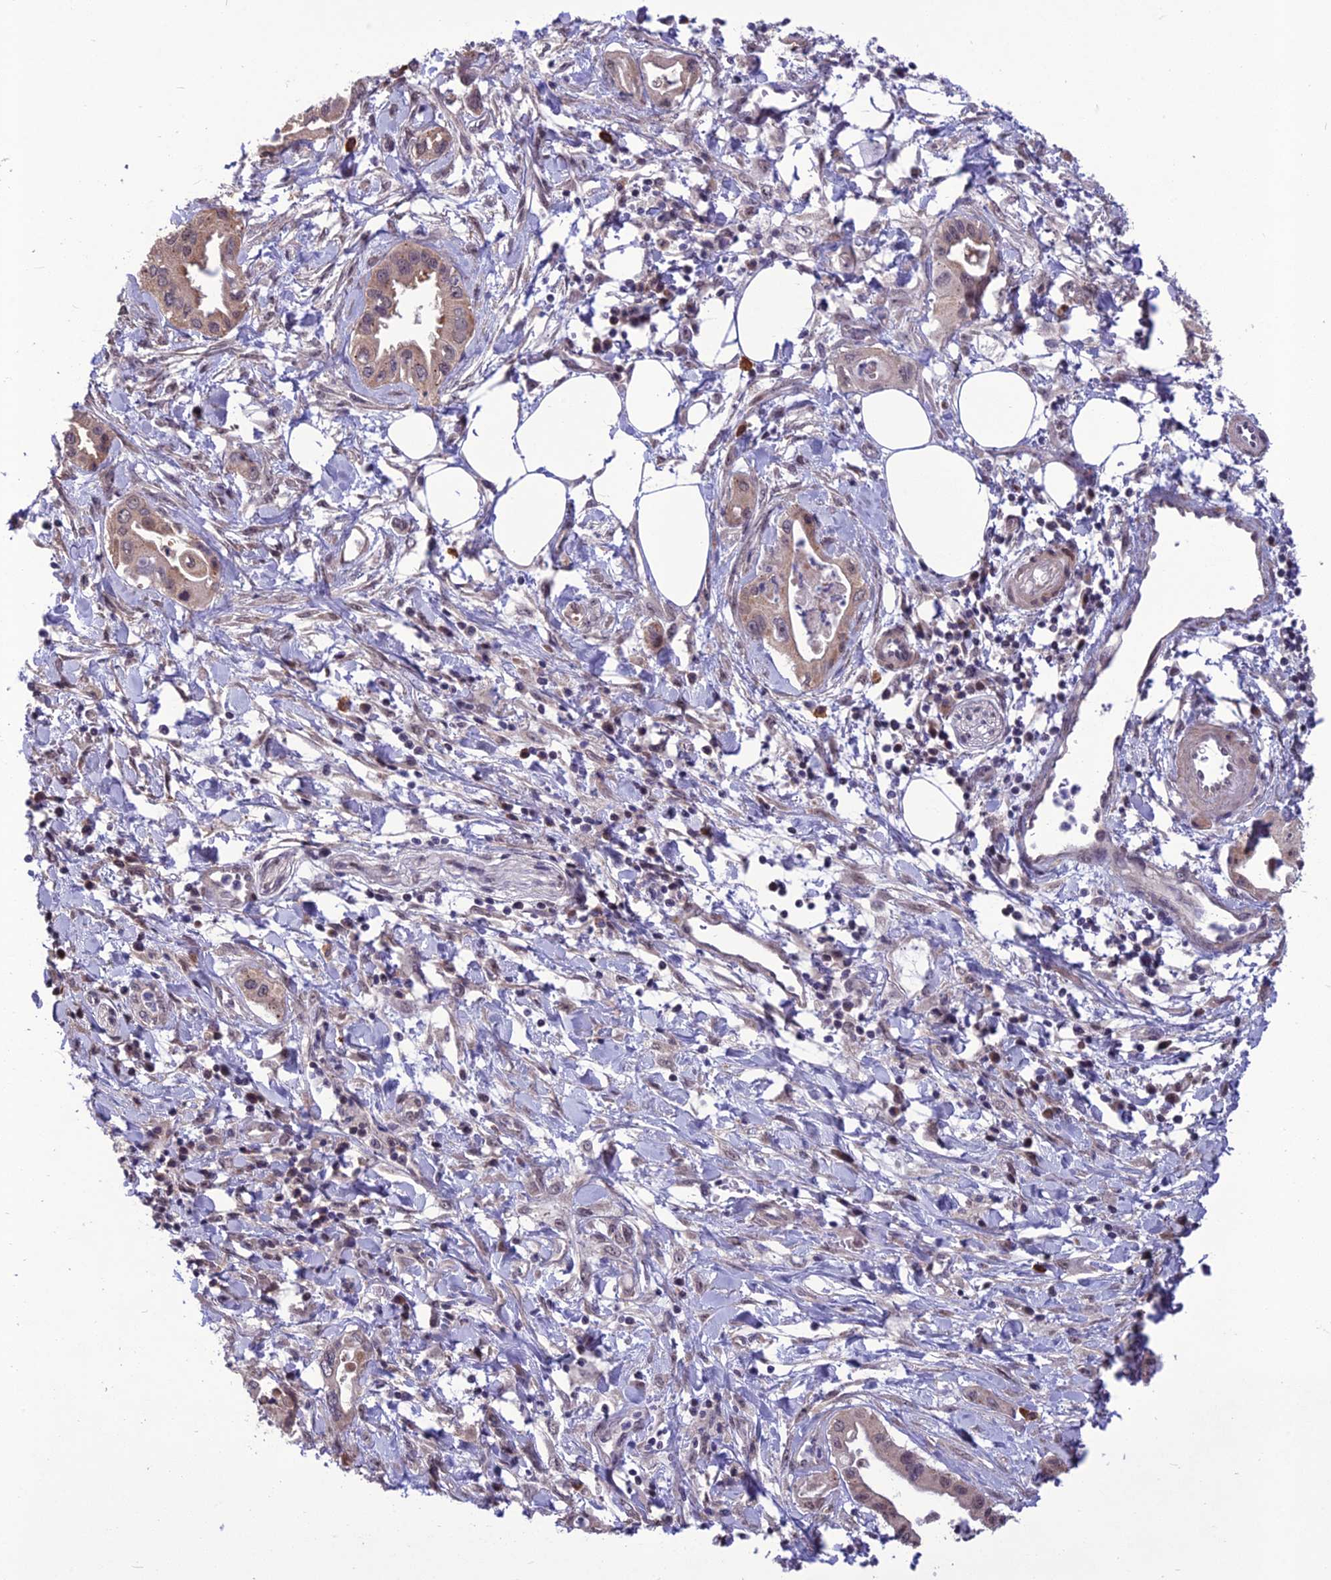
{"staining": {"intensity": "weak", "quantity": "<25%", "location": "cytoplasmic/membranous"}, "tissue": "pancreatic cancer", "cell_type": "Tumor cells", "image_type": "cancer", "snomed": [{"axis": "morphology", "description": "Adenocarcinoma, NOS"}, {"axis": "topography", "description": "Pancreas"}], "caption": "DAB (3,3'-diaminobenzidine) immunohistochemical staining of pancreatic cancer demonstrates no significant positivity in tumor cells.", "gene": "FBRS", "patient": {"sex": "female", "age": 77}}